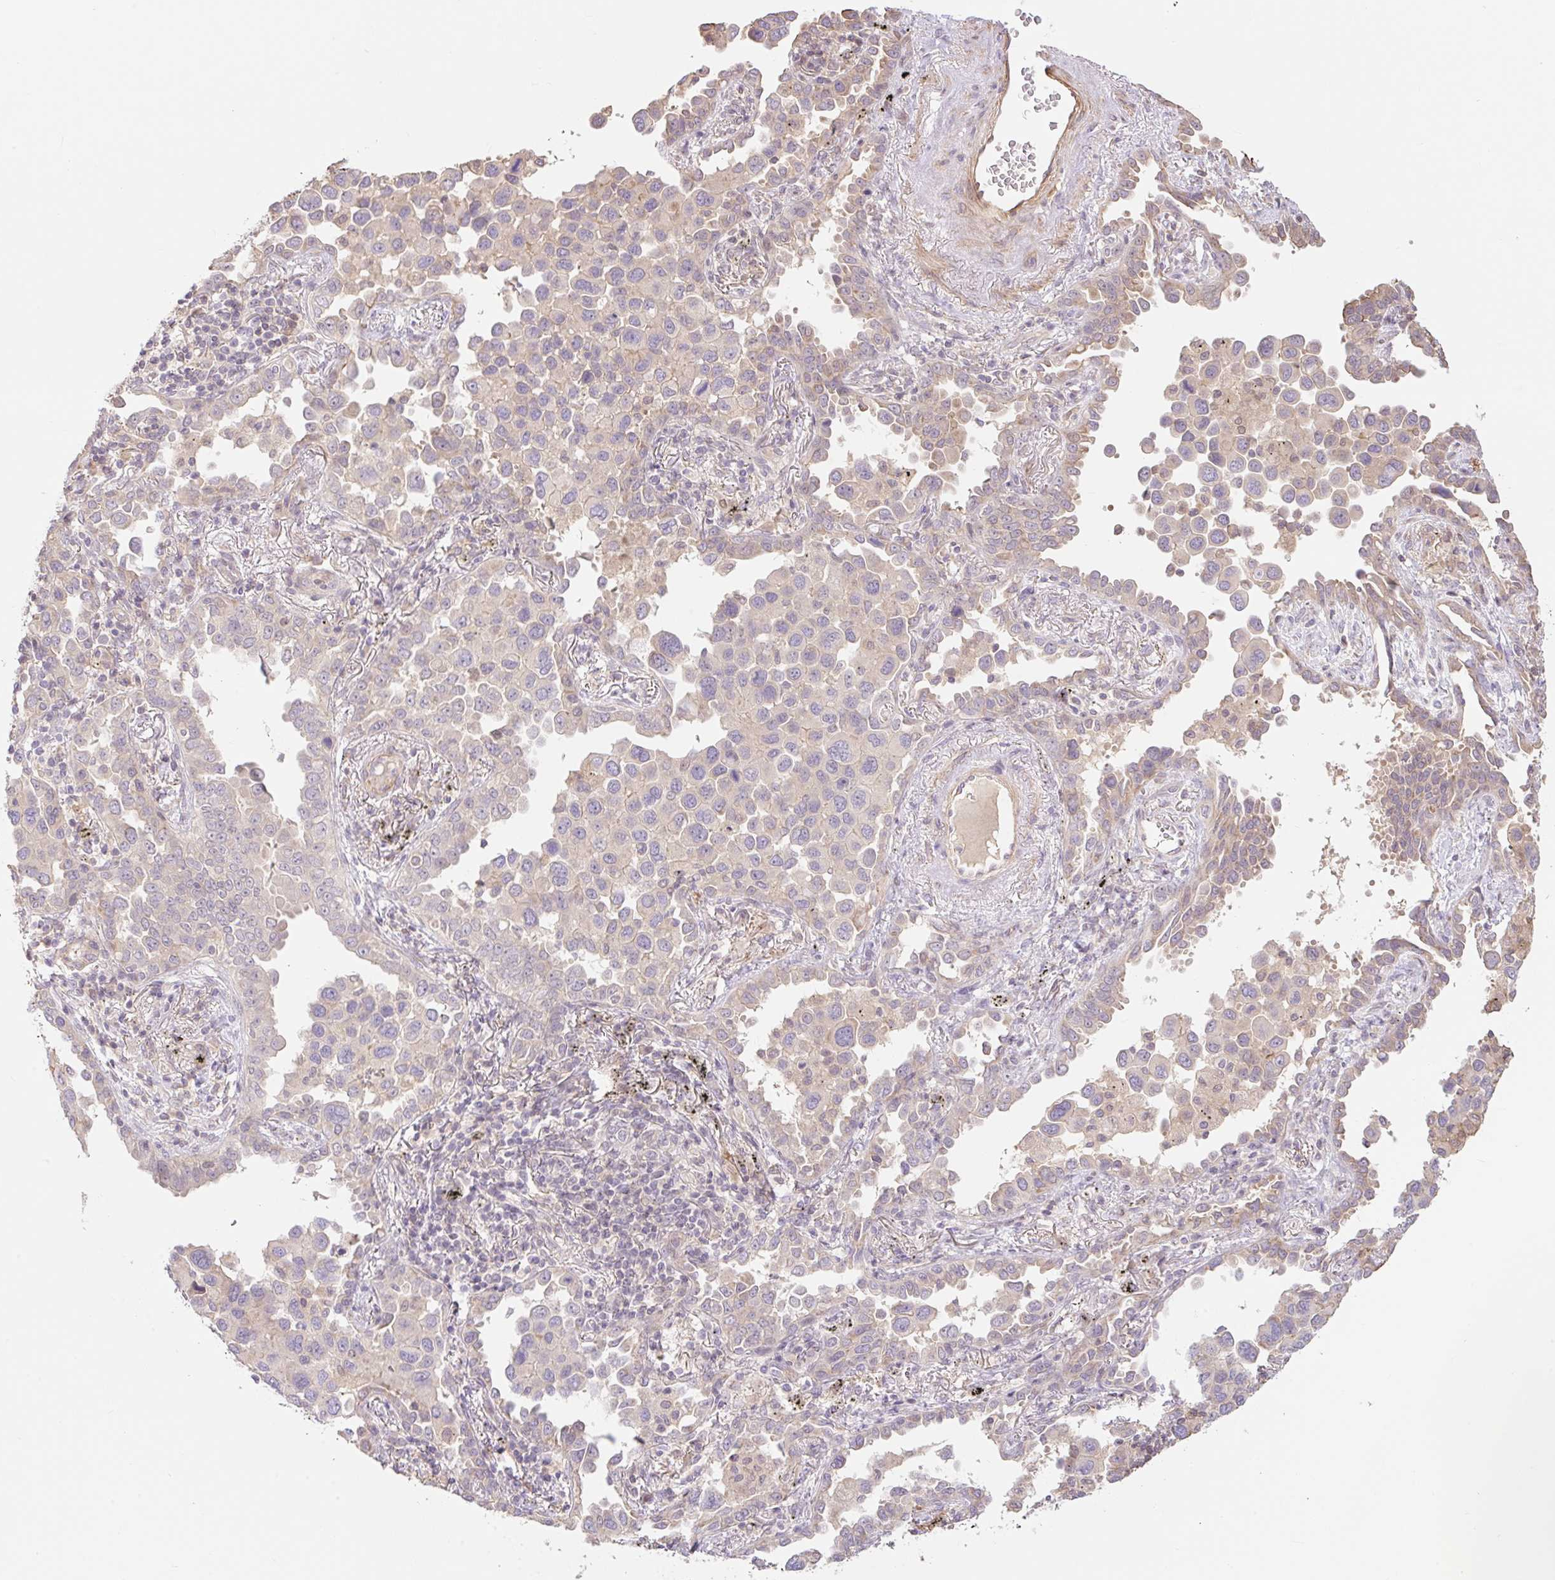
{"staining": {"intensity": "weak", "quantity": "<25%", "location": "cytoplasmic/membranous"}, "tissue": "lung cancer", "cell_type": "Tumor cells", "image_type": "cancer", "snomed": [{"axis": "morphology", "description": "Adenocarcinoma, NOS"}, {"axis": "topography", "description": "Lung"}], "caption": "Immunohistochemistry (IHC) micrograph of neoplastic tissue: human lung cancer (adenocarcinoma) stained with DAB reveals no significant protein expression in tumor cells. Brightfield microscopy of immunohistochemistry stained with DAB (brown) and hematoxylin (blue), captured at high magnification.", "gene": "EMC10", "patient": {"sex": "male", "age": 67}}